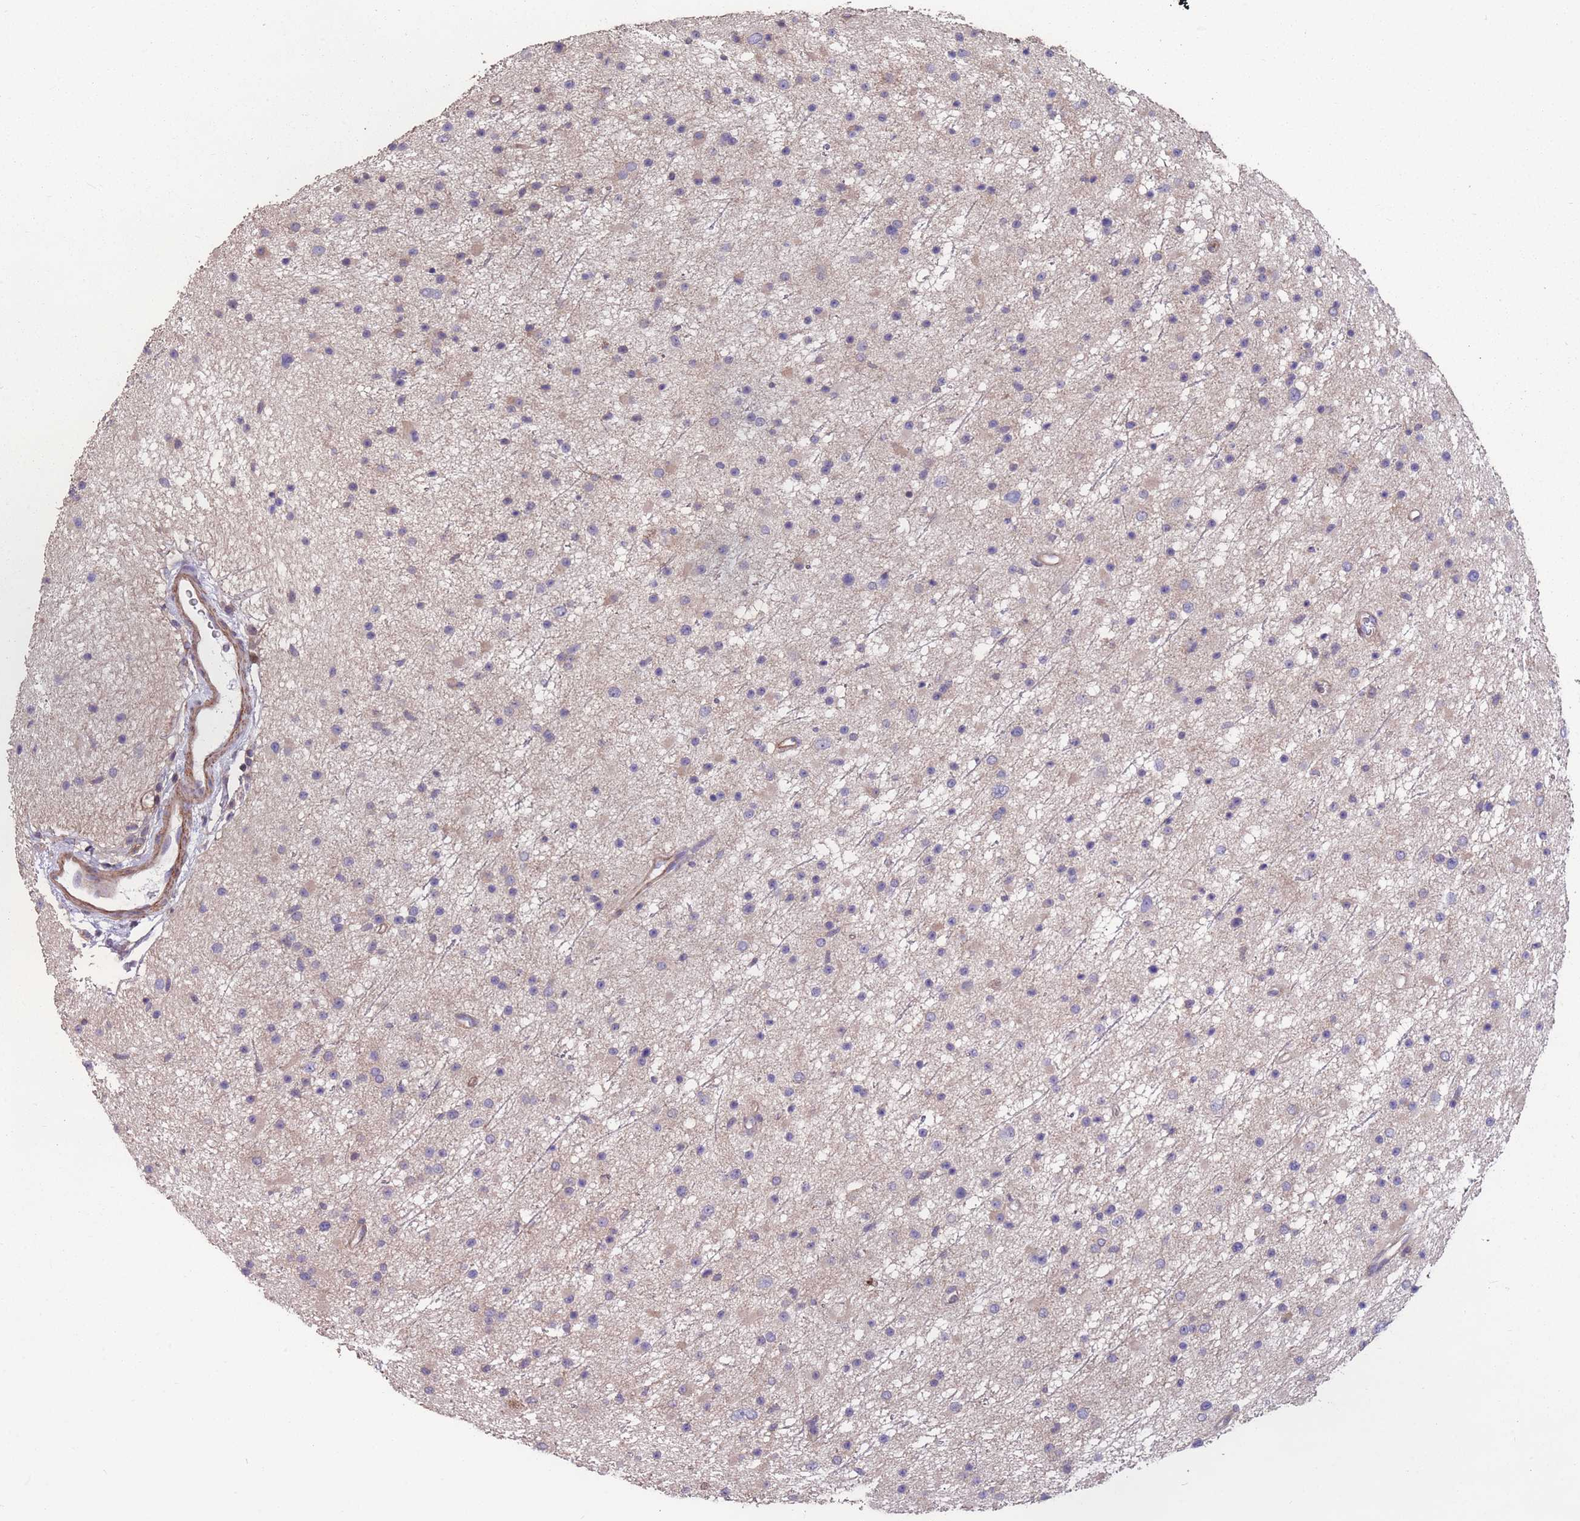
{"staining": {"intensity": "negative", "quantity": "none", "location": "none"}, "tissue": "glioma", "cell_type": "Tumor cells", "image_type": "cancer", "snomed": [{"axis": "morphology", "description": "Glioma, malignant, Low grade"}, {"axis": "topography", "description": "Cerebral cortex"}], "caption": "The immunohistochemistry micrograph has no significant staining in tumor cells of malignant glioma (low-grade) tissue.", "gene": "NUDT21", "patient": {"sex": "female", "age": 39}}